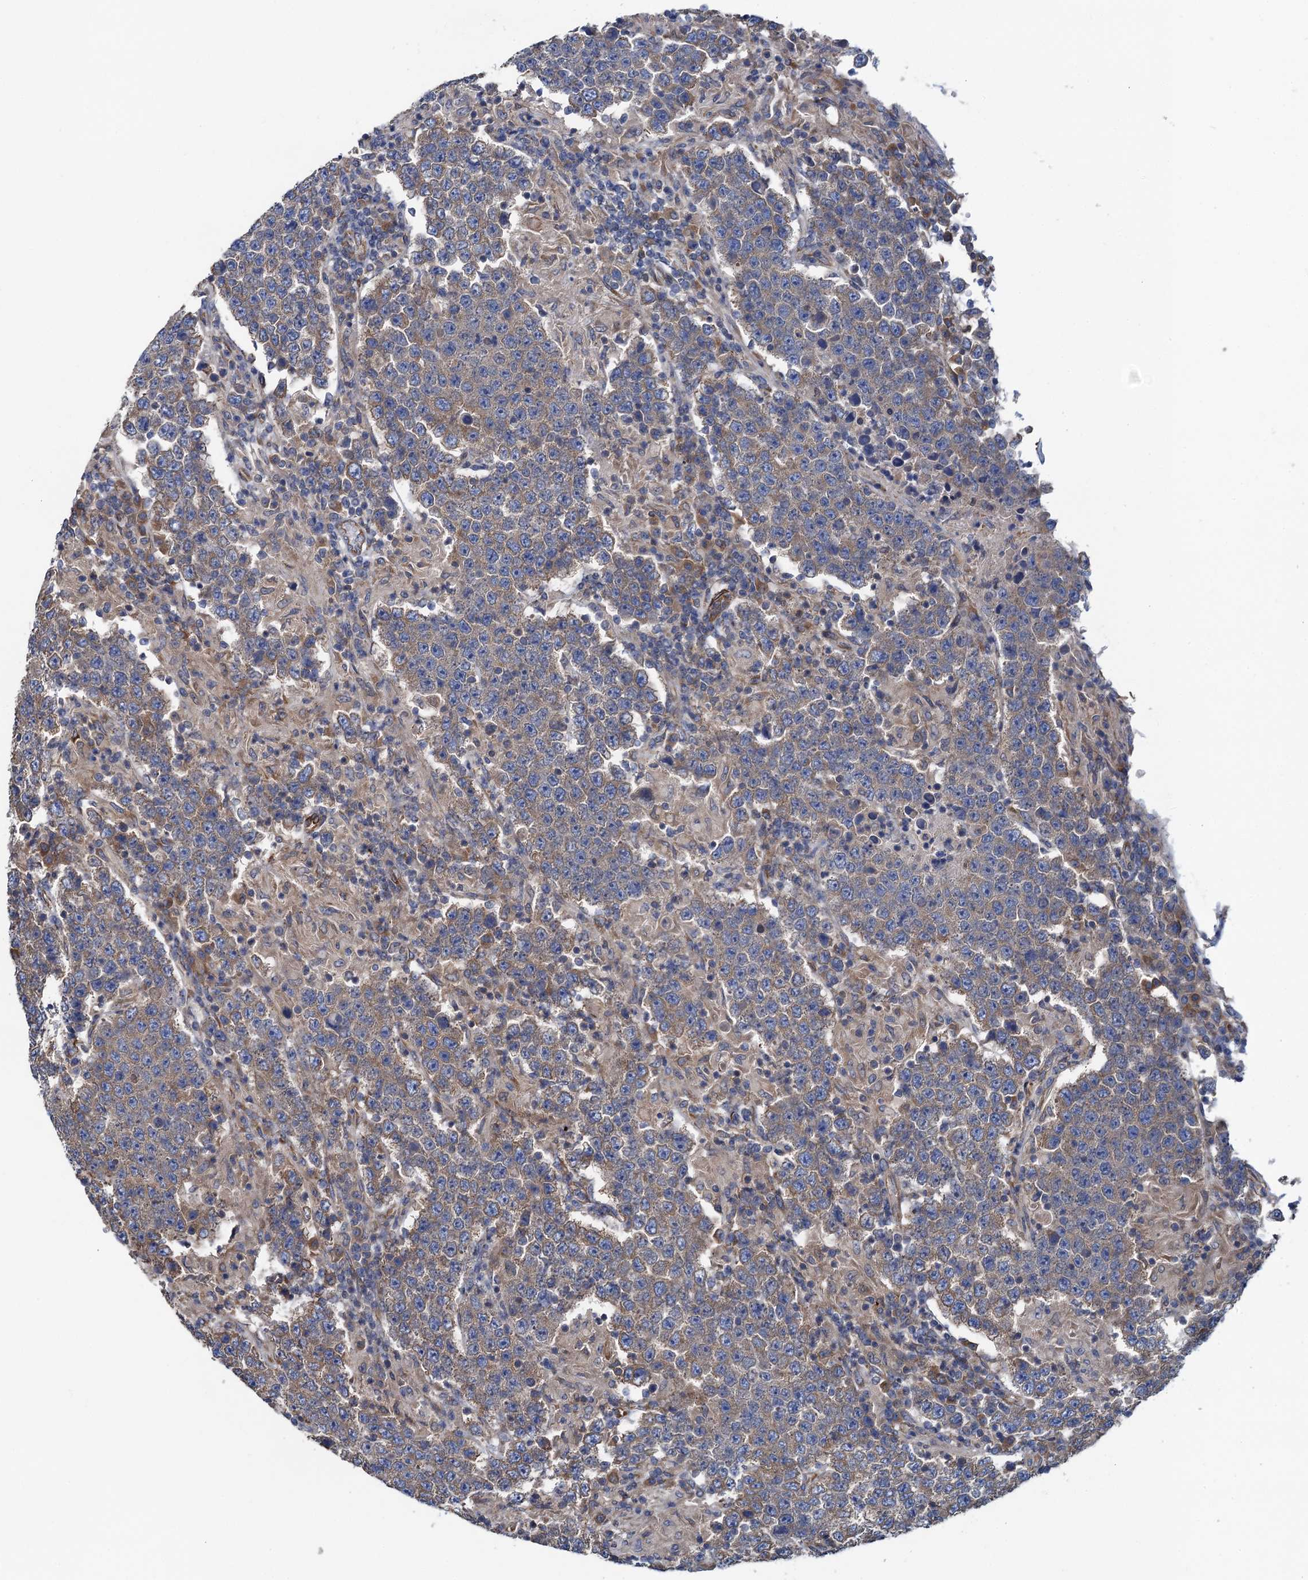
{"staining": {"intensity": "weak", "quantity": ">75%", "location": "cytoplasmic/membranous"}, "tissue": "testis cancer", "cell_type": "Tumor cells", "image_type": "cancer", "snomed": [{"axis": "morphology", "description": "Normal tissue, NOS"}, {"axis": "morphology", "description": "Urothelial carcinoma, High grade"}, {"axis": "morphology", "description": "Seminoma, NOS"}, {"axis": "morphology", "description": "Carcinoma, Embryonal, NOS"}, {"axis": "topography", "description": "Urinary bladder"}, {"axis": "topography", "description": "Testis"}], "caption": "Immunohistochemical staining of human embryonal carcinoma (testis) exhibits low levels of weak cytoplasmic/membranous protein expression in approximately >75% of tumor cells.", "gene": "ADCY9", "patient": {"sex": "male", "age": 41}}